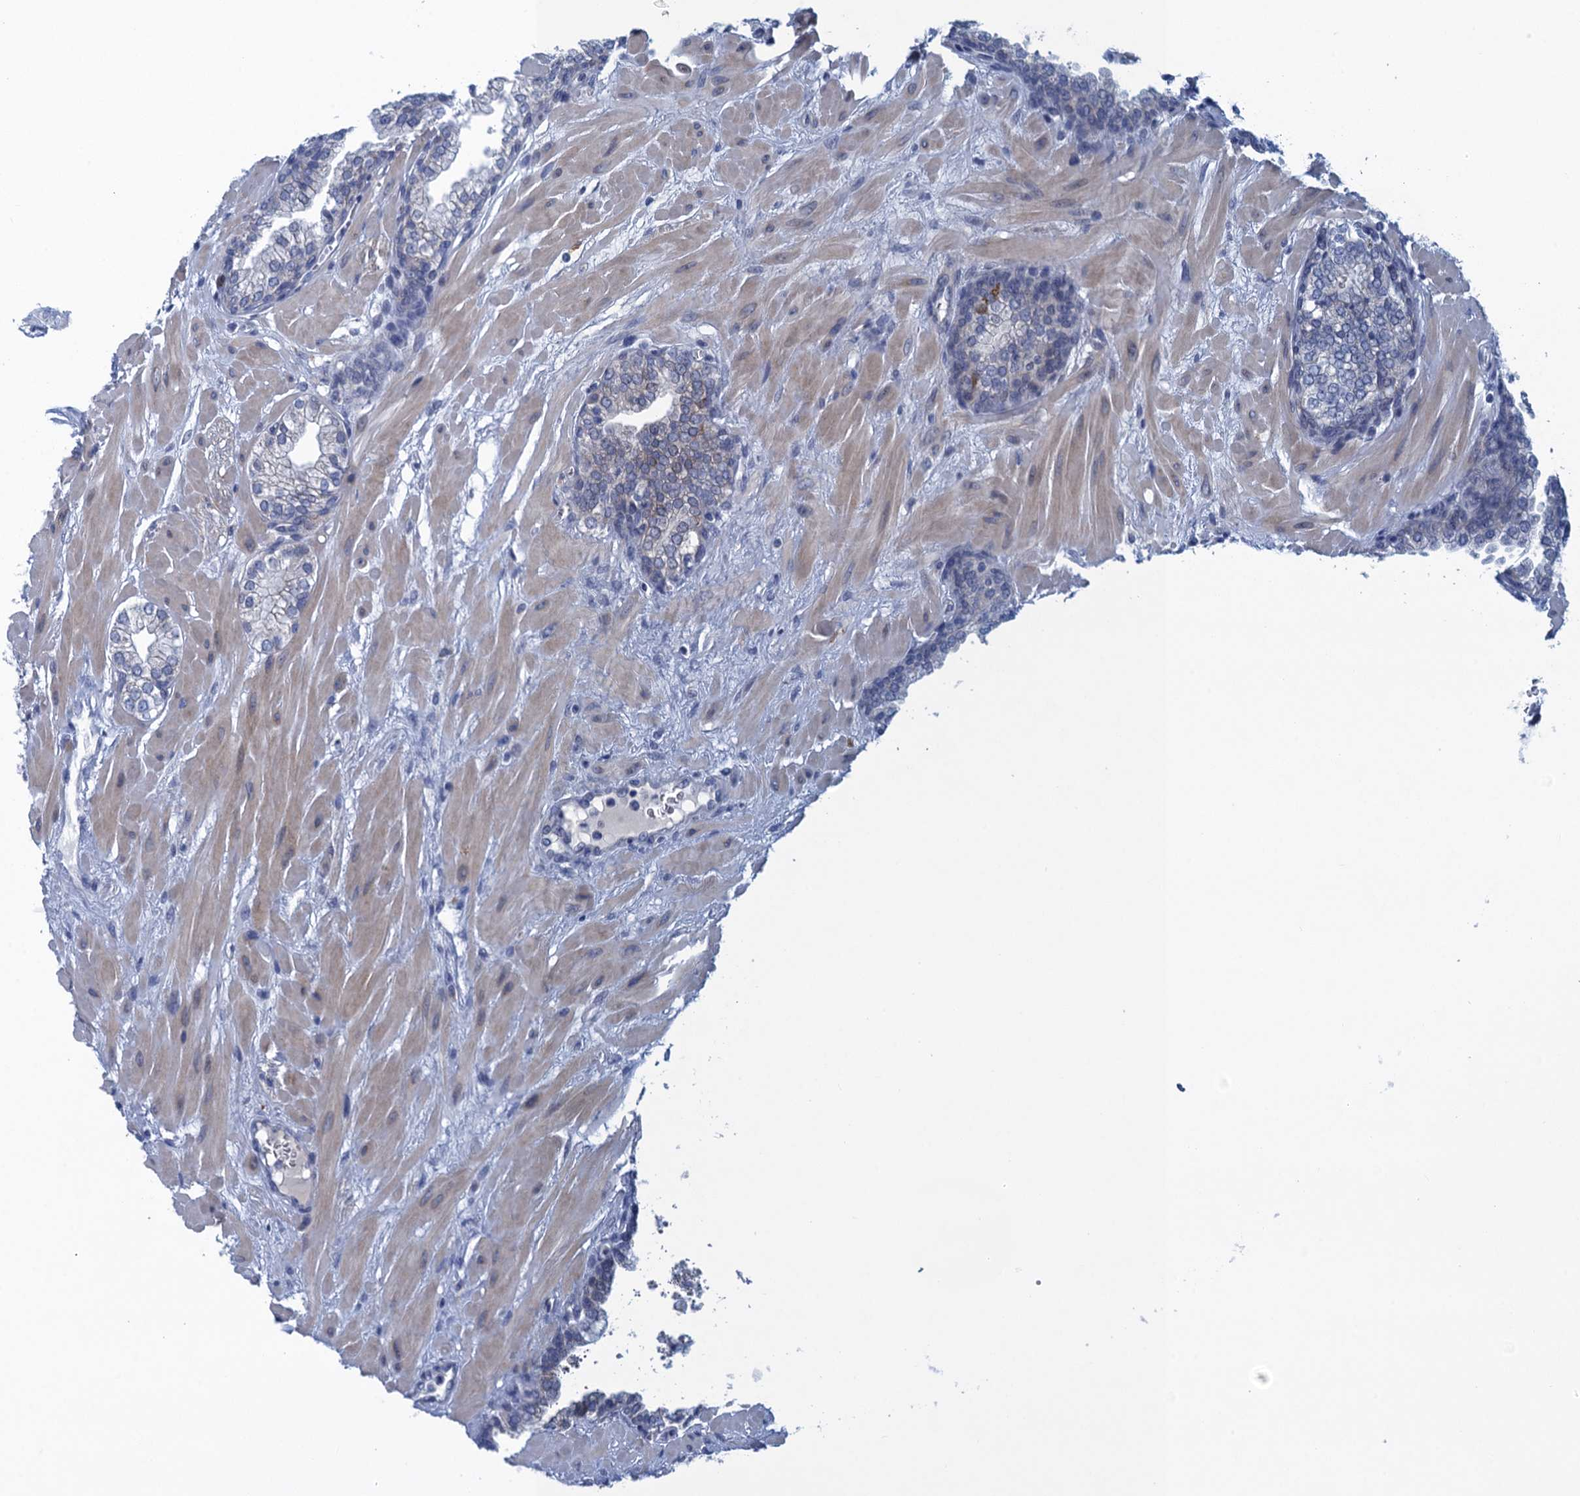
{"staining": {"intensity": "negative", "quantity": "none", "location": "none"}, "tissue": "prostate", "cell_type": "Glandular cells", "image_type": "normal", "snomed": [{"axis": "morphology", "description": "Normal tissue, NOS"}, {"axis": "topography", "description": "Prostate"}], "caption": "IHC histopathology image of unremarkable prostate stained for a protein (brown), which demonstrates no staining in glandular cells. (IHC, brightfield microscopy, high magnification).", "gene": "SCEL", "patient": {"sex": "male", "age": 60}}